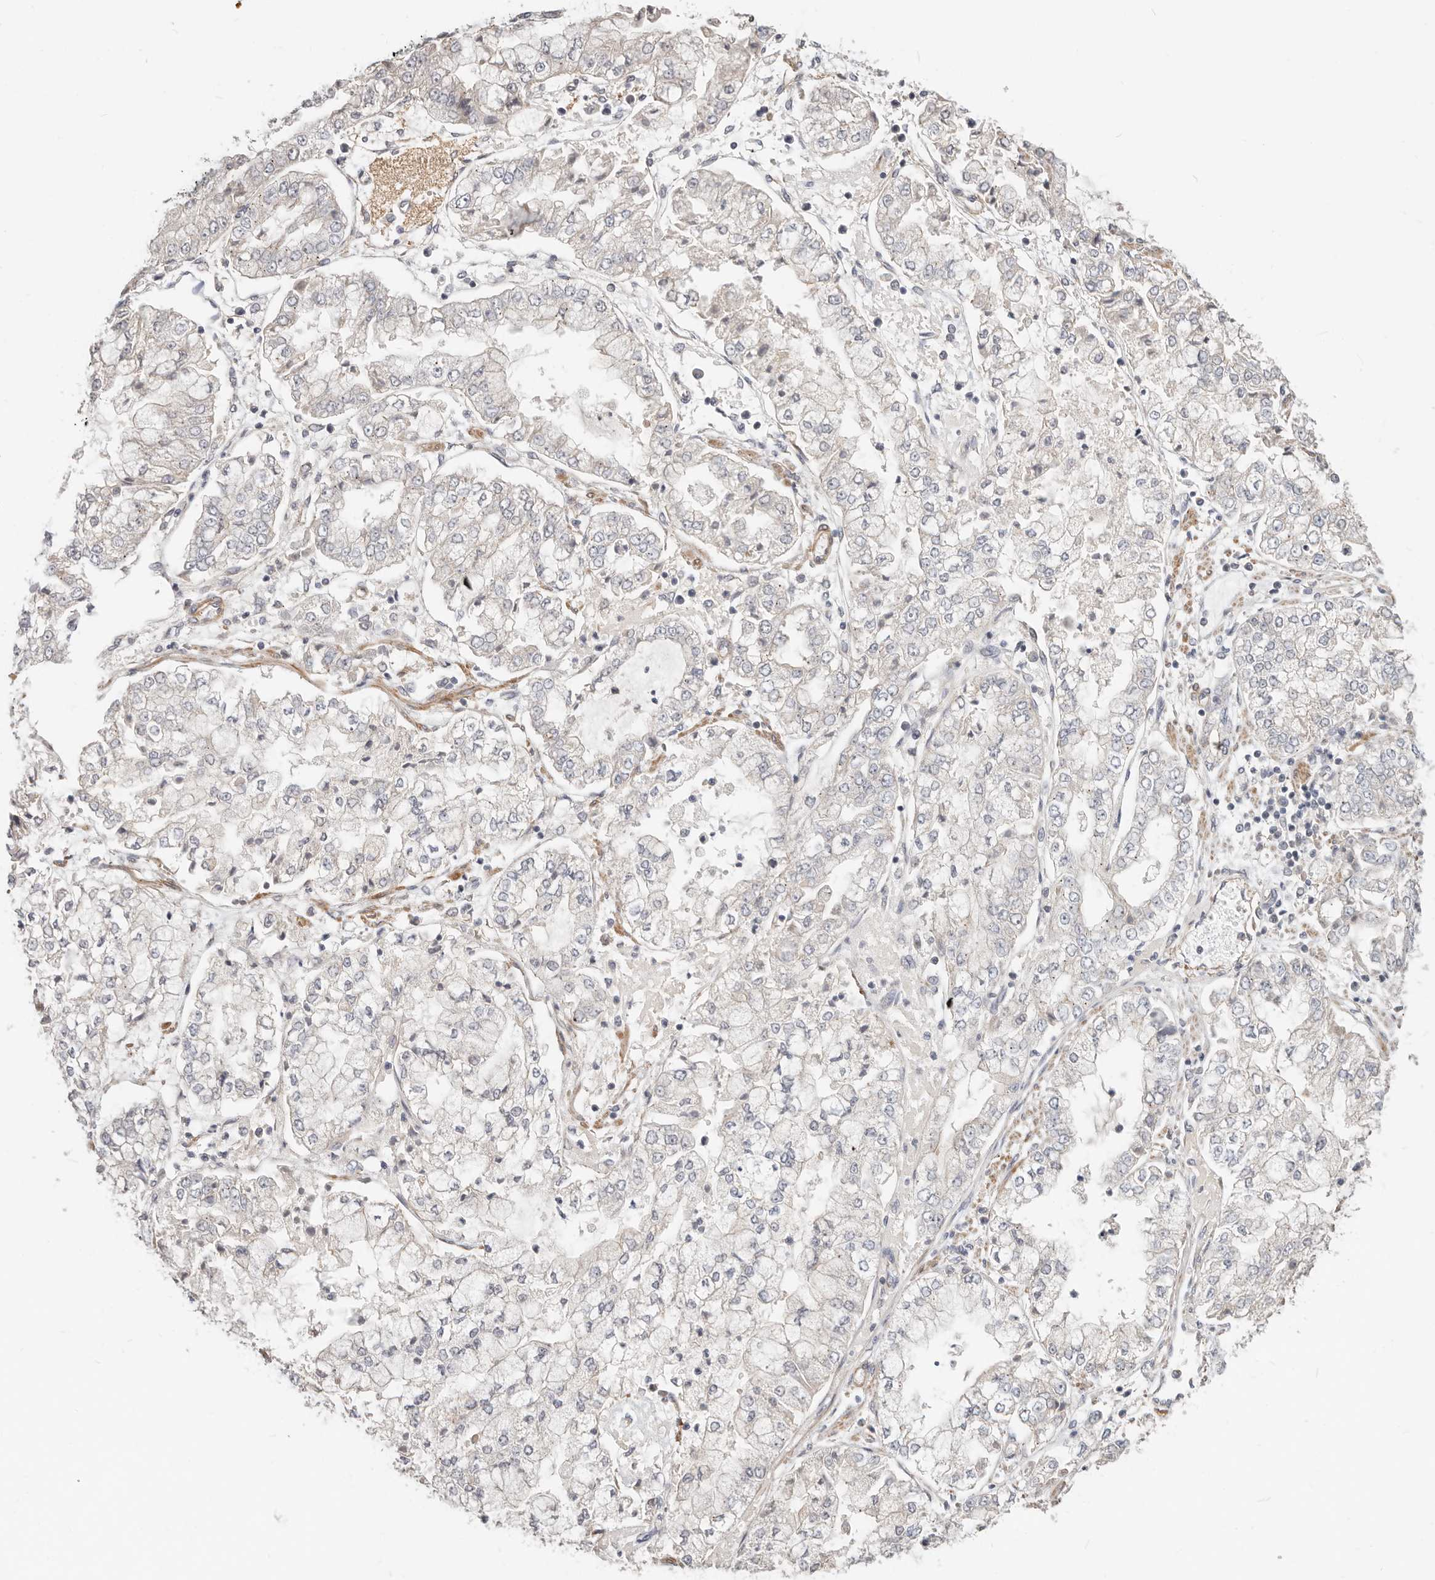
{"staining": {"intensity": "negative", "quantity": "none", "location": "none"}, "tissue": "stomach cancer", "cell_type": "Tumor cells", "image_type": "cancer", "snomed": [{"axis": "morphology", "description": "Adenocarcinoma, NOS"}, {"axis": "topography", "description": "Stomach"}], "caption": "Immunohistochemical staining of human stomach adenocarcinoma demonstrates no significant staining in tumor cells.", "gene": "ZRANB1", "patient": {"sex": "male", "age": 76}}